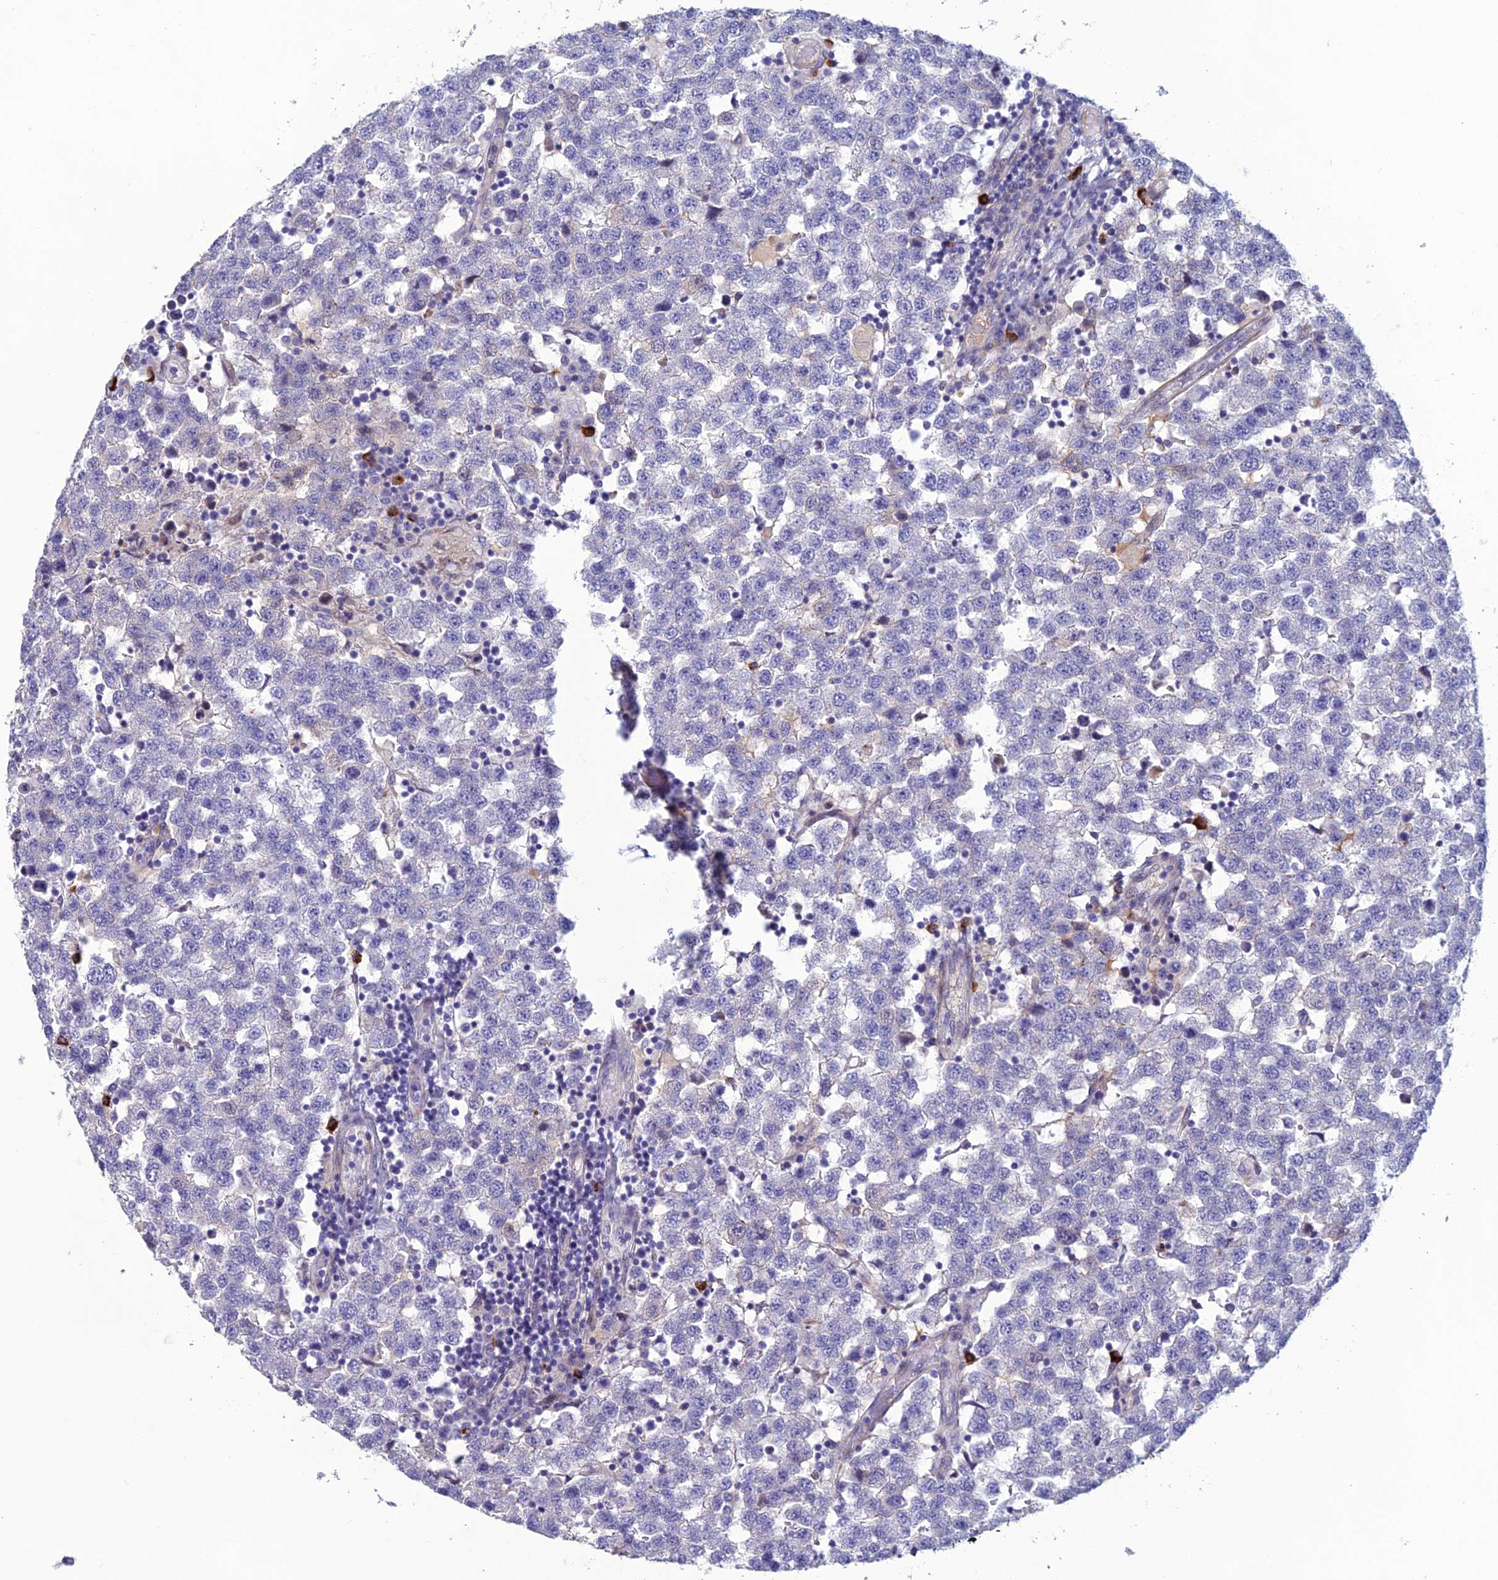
{"staining": {"intensity": "negative", "quantity": "none", "location": "none"}, "tissue": "testis cancer", "cell_type": "Tumor cells", "image_type": "cancer", "snomed": [{"axis": "morphology", "description": "Seminoma, NOS"}, {"axis": "topography", "description": "Testis"}], "caption": "This image is of seminoma (testis) stained with immunohistochemistry (IHC) to label a protein in brown with the nuclei are counter-stained blue. There is no staining in tumor cells.", "gene": "OR56B1", "patient": {"sex": "male", "age": 34}}